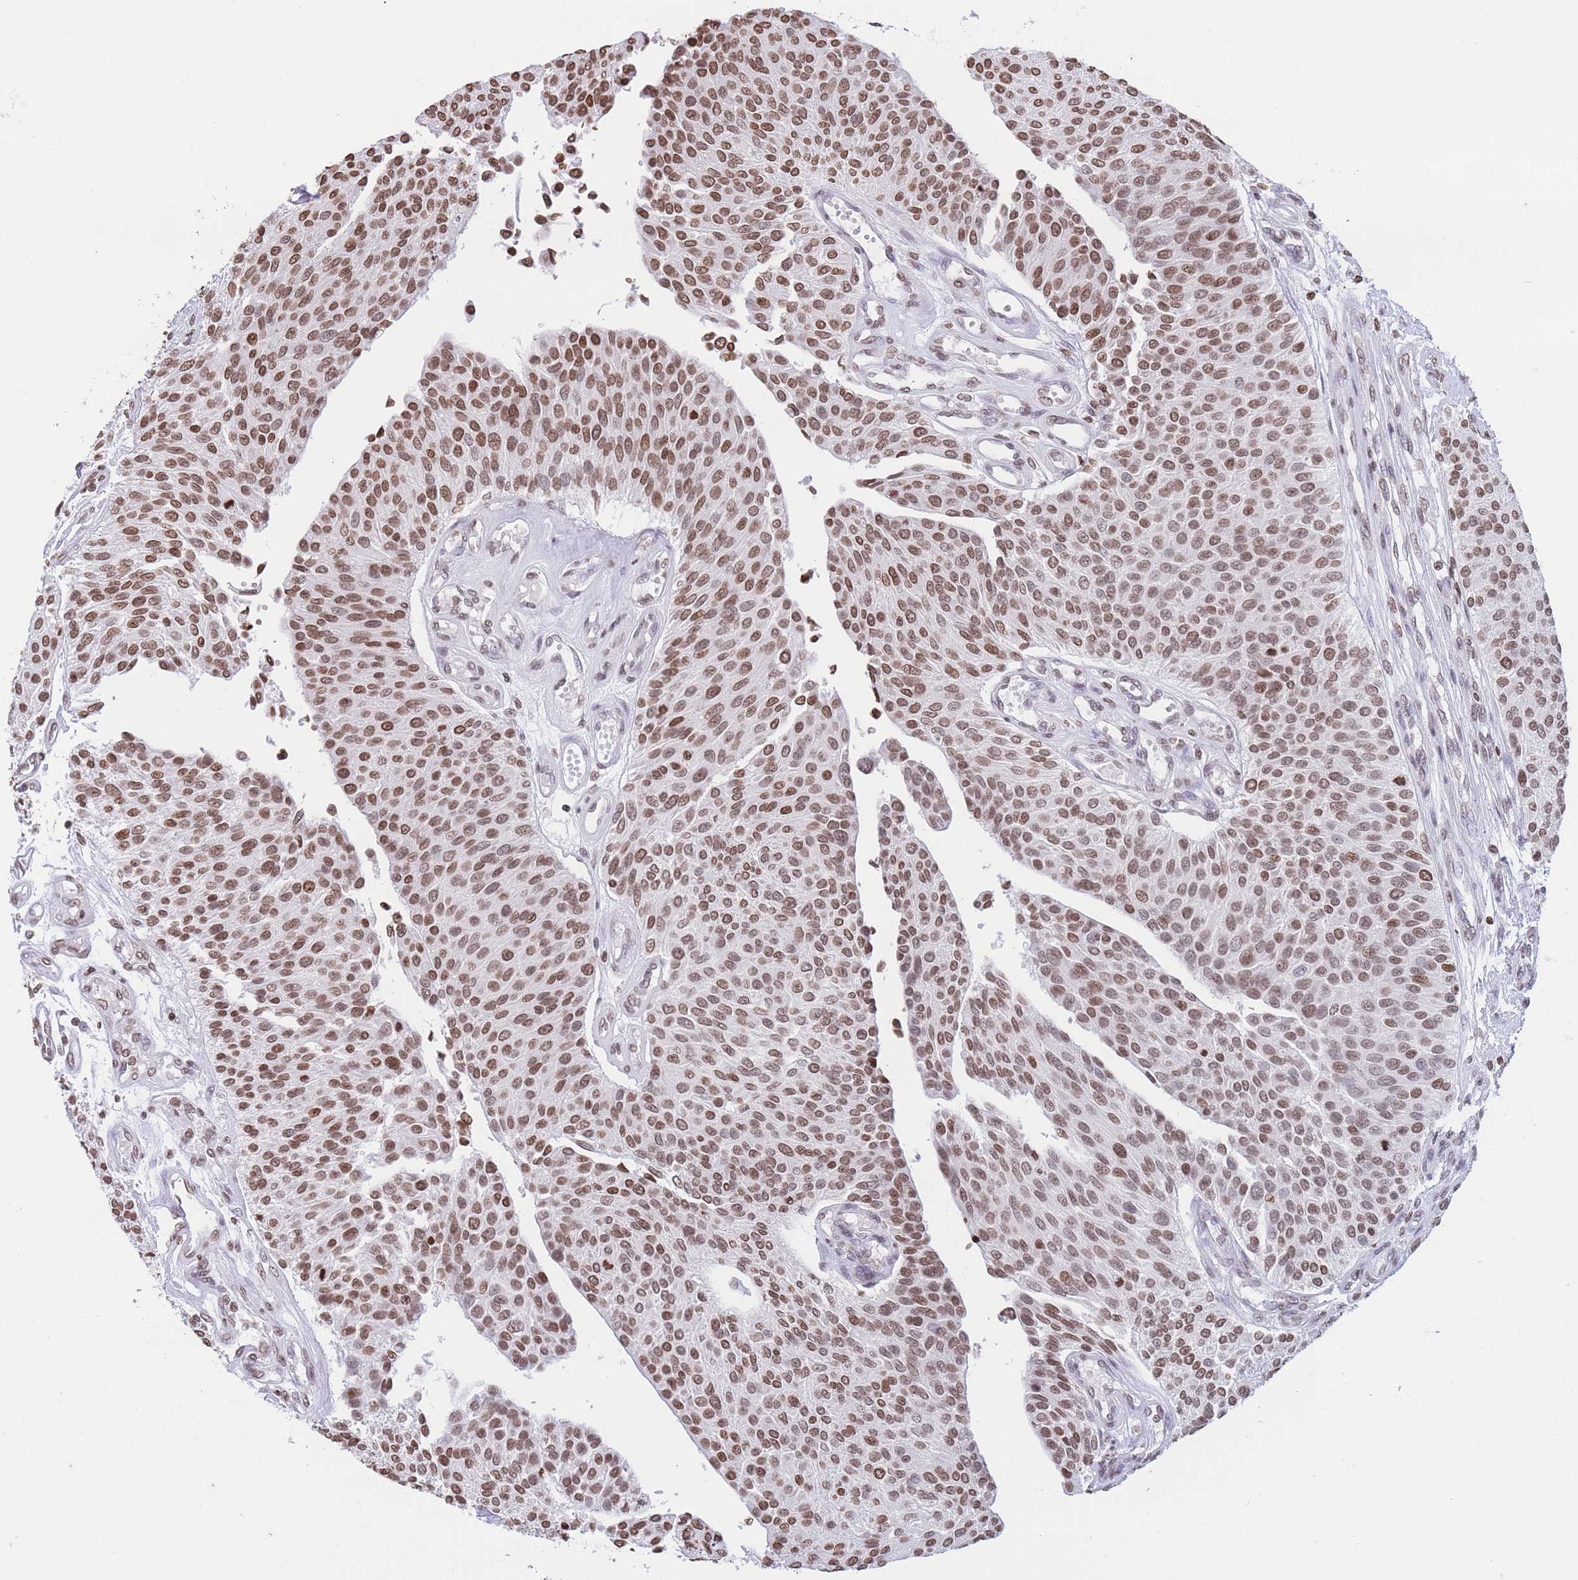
{"staining": {"intensity": "moderate", "quantity": ">75%", "location": "nuclear"}, "tissue": "urothelial cancer", "cell_type": "Tumor cells", "image_type": "cancer", "snomed": [{"axis": "morphology", "description": "Urothelial carcinoma, NOS"}, {"axis": "topography", "description": "Urinary bladder"}], "caption": "About >75% of tumor cells in urothelial cancer display moderate nuclear protein positivity as visualized by brown immunohistochemical staining.", "gene": "H2BC11", "patient": {"sex": "male", "age": 55}}